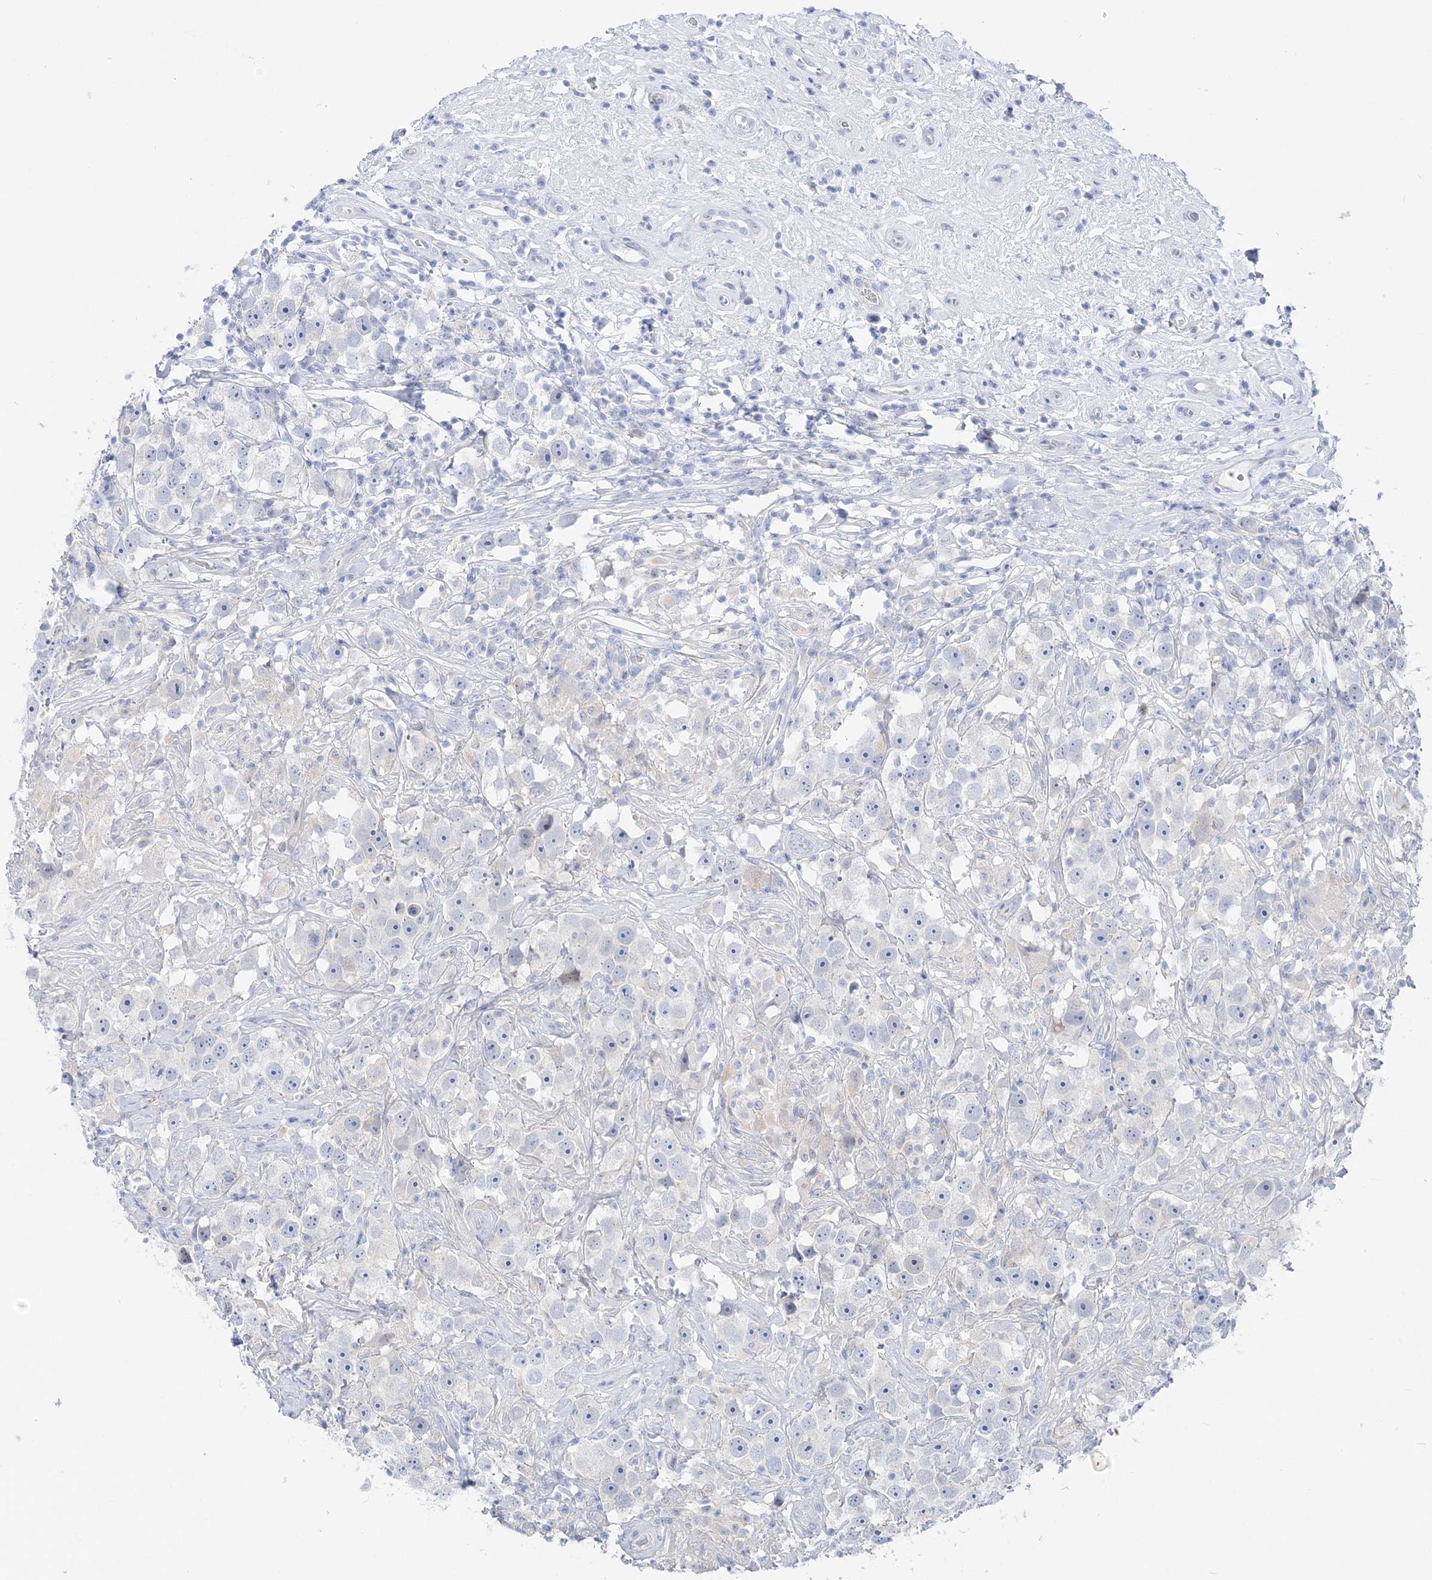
{"staining": {"intensity": "negative", "quantity": "none", "location": "none"}, "tissue": "testis cancer", "cell_type": "Tumor cells", "image_type": "cancer", "snomed": [{"axis": "morphology", "description": "Seminoma, NOS"}, {"axis": "topography", "description": "Testis"}], "caption": "Tumor cells show no significant expression in testis seminoma.", "gene": "HMGCS1", "patient": {"sex": "male", "age": 49}}